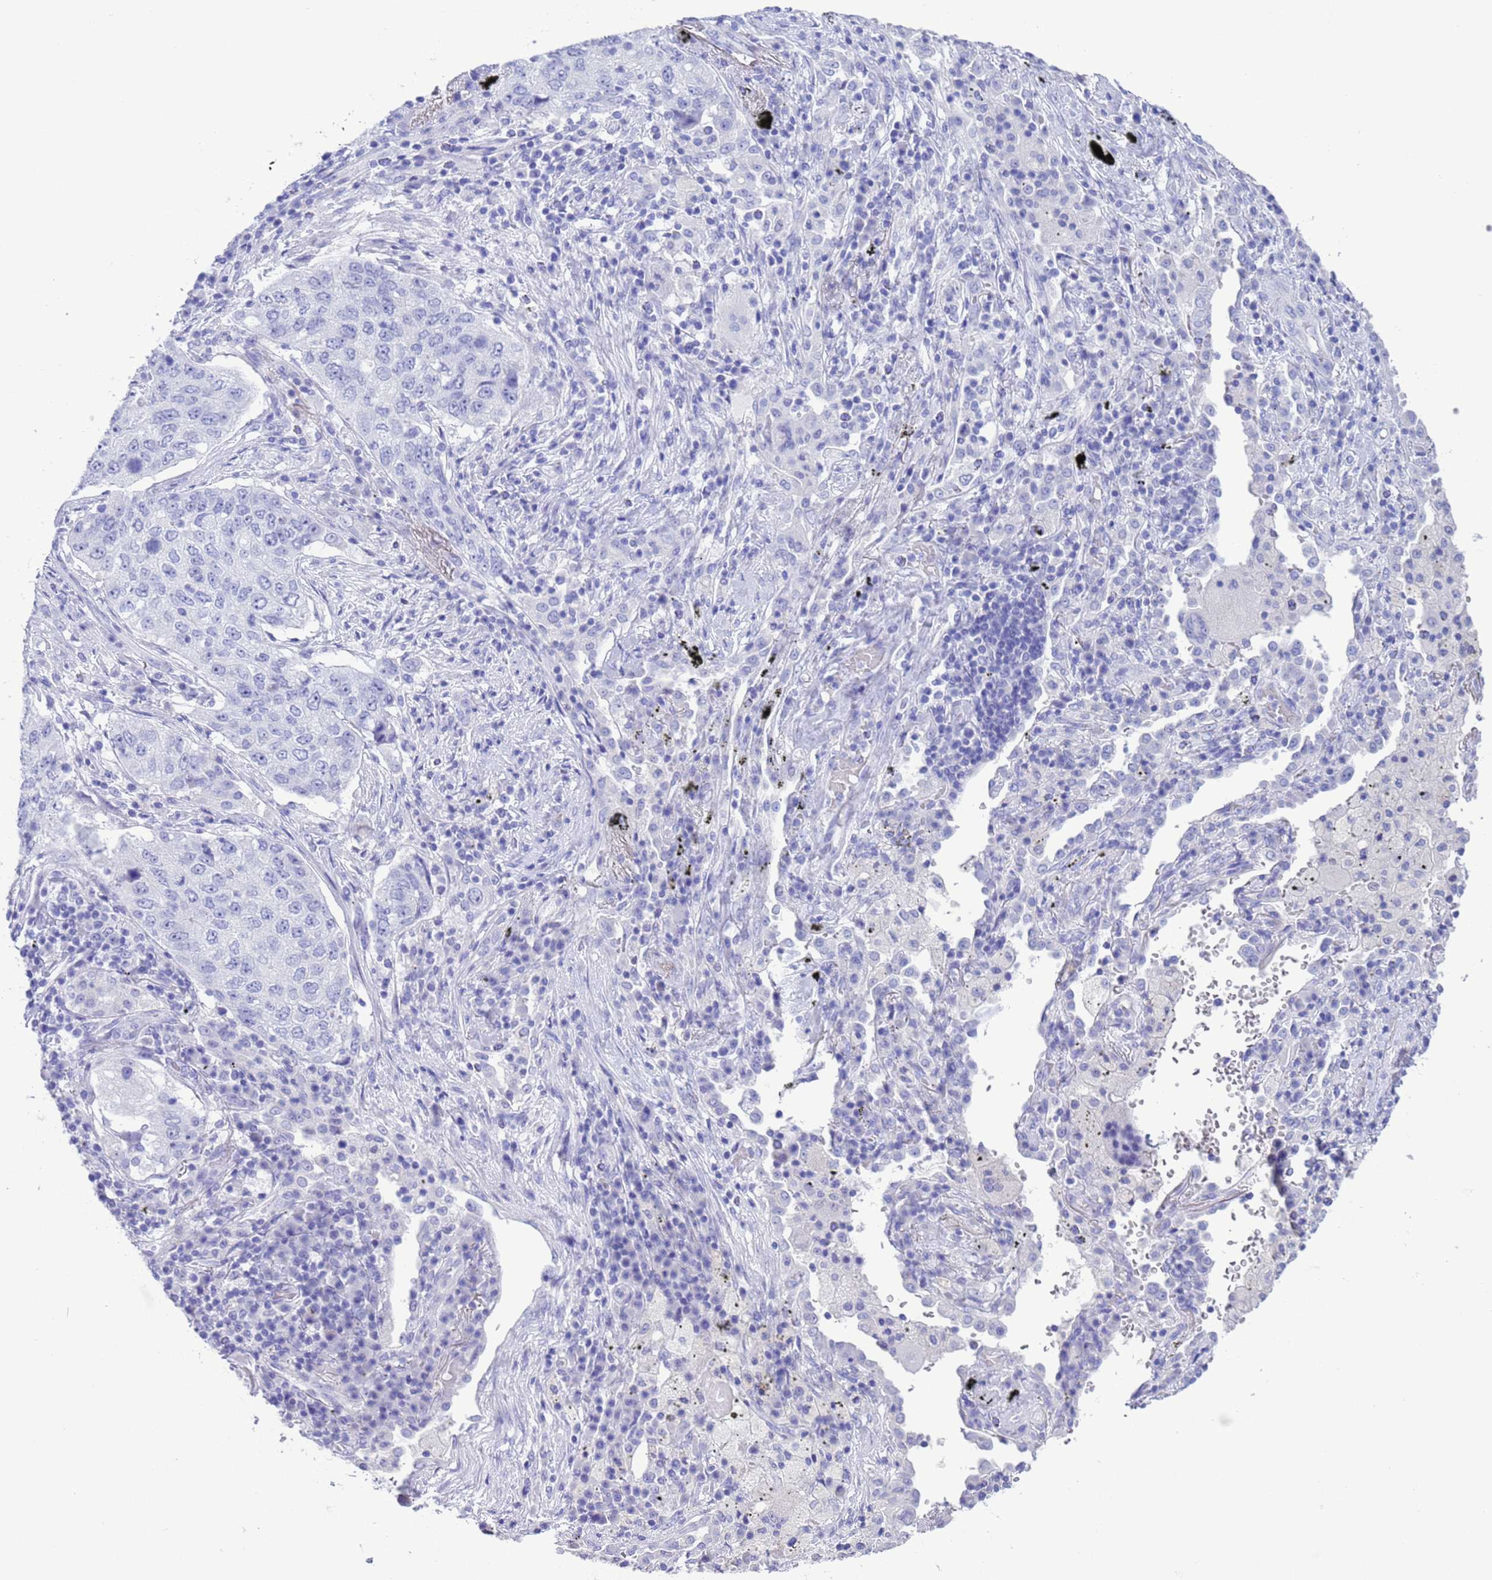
{"staining": {"intensity": "negative", "quantity": "none", "location": "none"}, "tissue": "lung cancer", "cell_type": "Tumor cells", "image_type": "cancer", "snomed": [{"axis": "morphology", "description": "Squamous cell carcinoma, NOS"}, {"axis": "topography", "description": "Lung"}], "caption": "DAB (3,3'-diaminobenzidine) immunohistochemical staining of human squamous cell carcinoma (lung) exhibits no significant expression in tumor cells. (DAB (3,3'-diaminobenzidine) immunohistochemistry (IHC) with hematoxylin counter stain).", "gene": "GSTM1", "patient": {"sex": "female", "age": 63}}